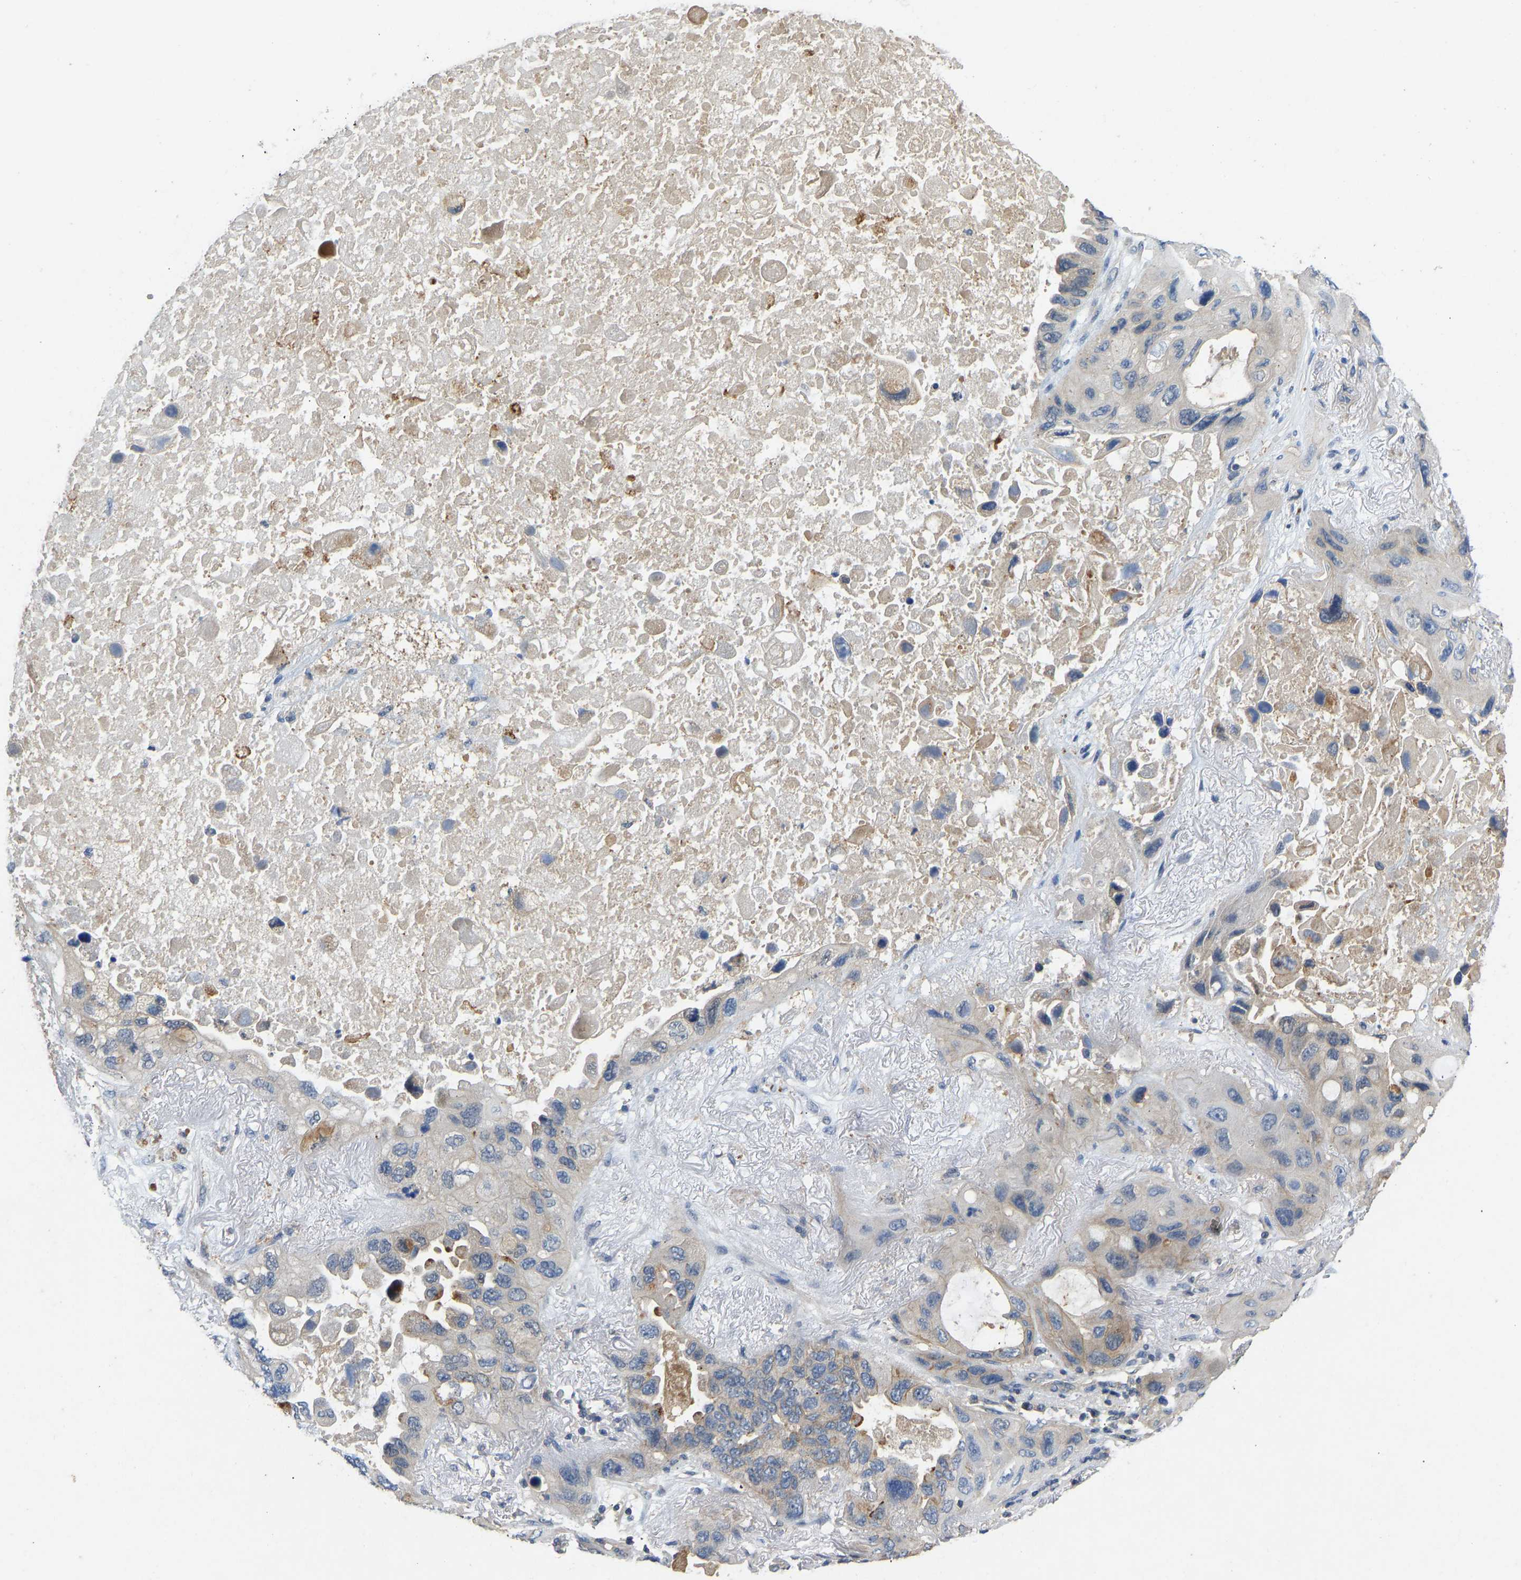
{"staining": {"intensity": "weak", "quantity": "<25%", "location": "cytoplasmic/membranous"}, "tissue": "lung cancer", "cell_type": "Tumor cells", "image_type": "cancer", "snomed": [{"axis": "morphology", "description": "Squamous cell carcinoma, NOS"}, {"axis": "topography", "description": "Lung"}], "caption": "Immunohistochemistry photomicrograph of neoplastic tissue: squamous cell carcinoma (lung) stained with DAB displays no significant protein staining in tumor cells.", "gene": "NDRG3", "patient": {"sex": "female", "age": 73}}